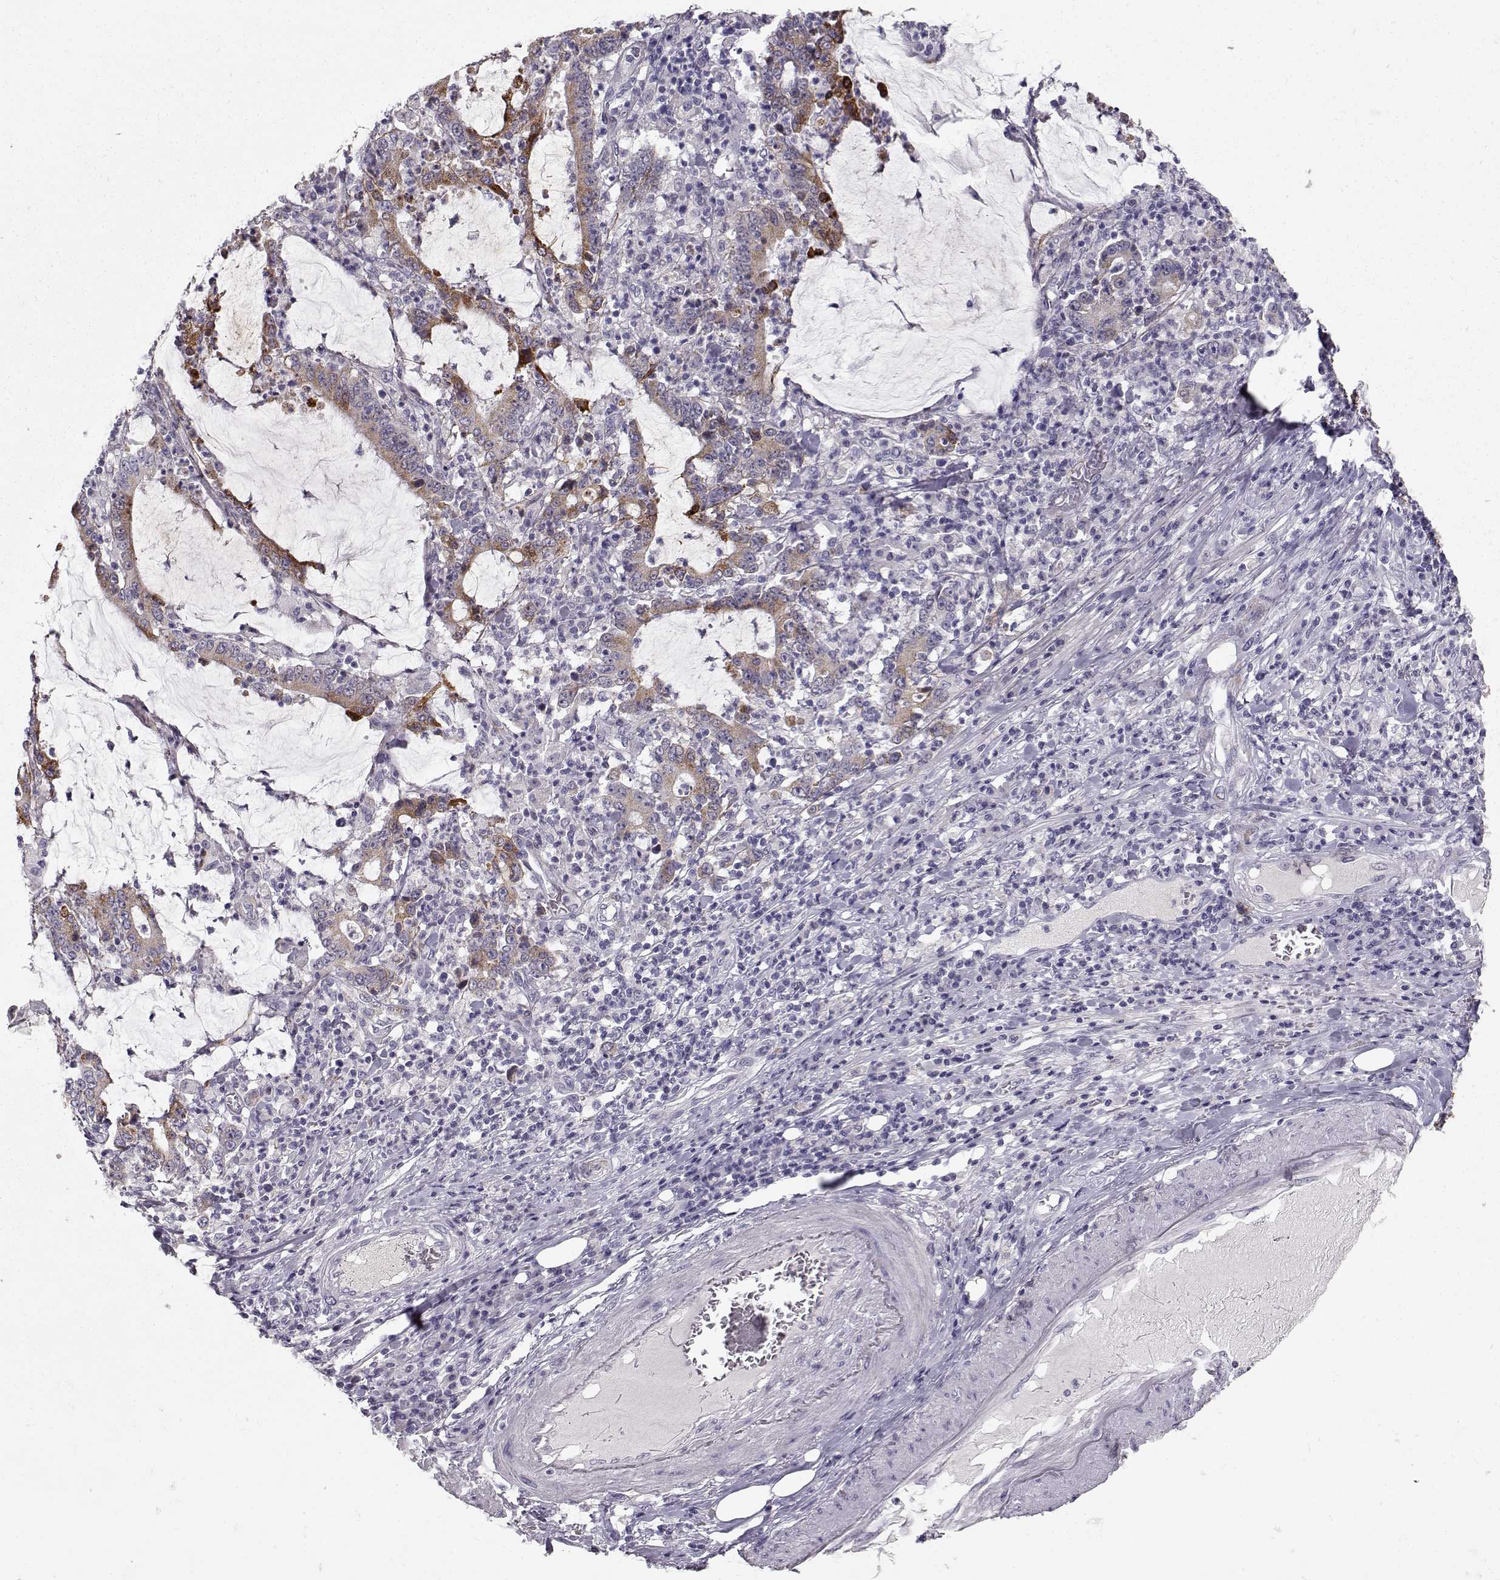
{"staining": {"intensity": "moderate", "quantity": "<25%", "location": "cytoplasmic/membranous"}, "tissue": "stomach cancer", "cell_type": "Tumor cells", "image_type": "cancer", "snomed": [{"axis": "morphology", "description": "Adenocarcinoma, NOS"}, {"axis": "topography", "description": "Stomach, upper"}], "caption": "Human adenocarcinoma (stomach) stained with a brown dye shows moderate cytoplasmic/membranous positive staining in approximately <25% of tumor cells.", "gene": "LAMB3", "patient": {"sex": "male", "age": 68}}